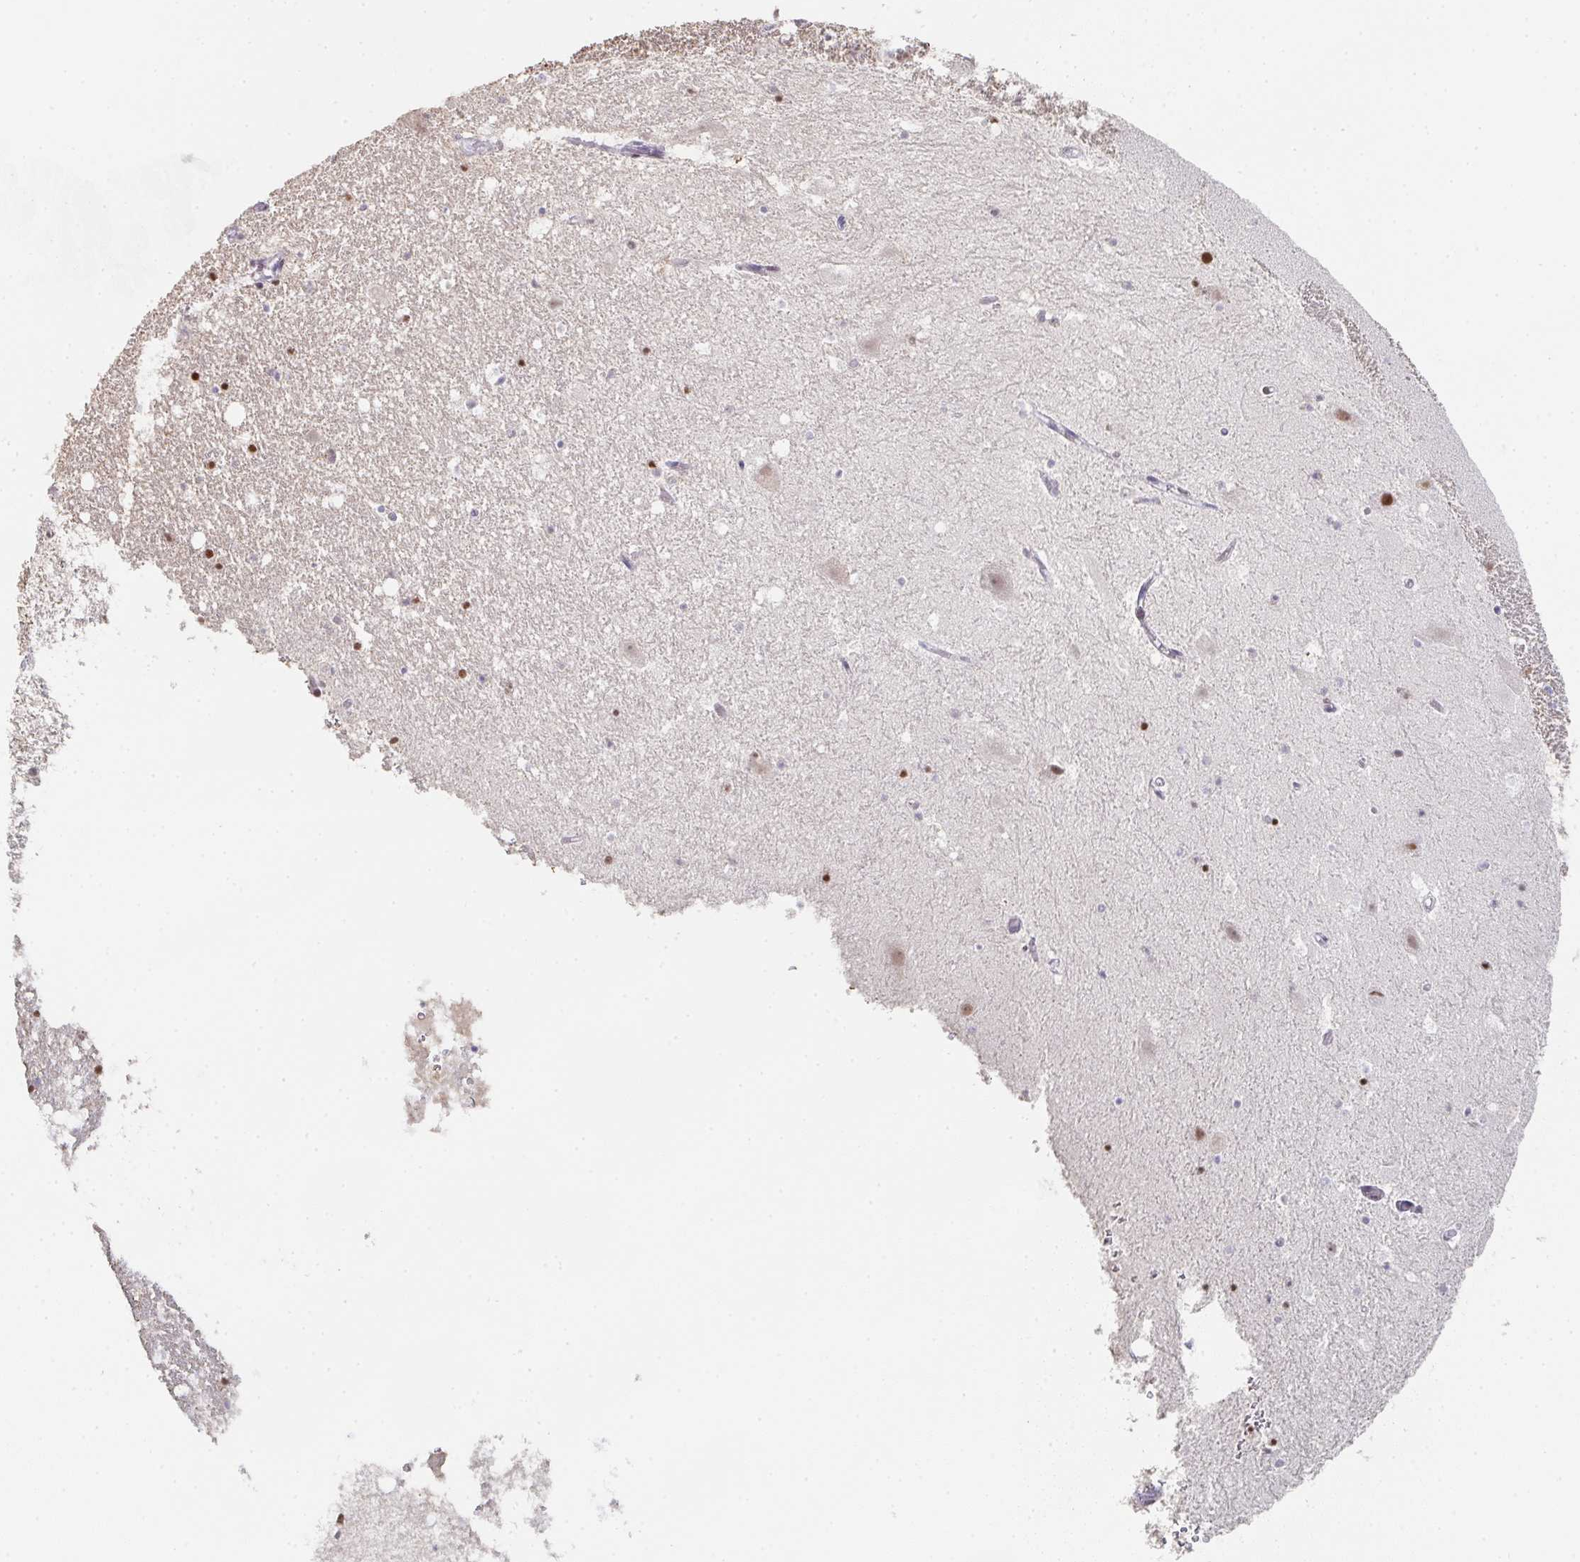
{"staining": {"intensity": "moderate", "quantity": "<25%", "location": "nuclear"}, "tissue": "hippocampus", "cell_type": "Glial cells", "image_type": "normal", "snomed": [{"axis": "morphology", "description": "Normal tissue, NOS"}, {"axis": "topography", "description": "Hippocampus"}], "caption": "Moderate nuclear positivity for a protein is identified in approximately <25% of glial cells of benign hippocampus using immunohistochemistry.", "gene": "LIN54", "patient": {"sex": "female", "age": 42}}